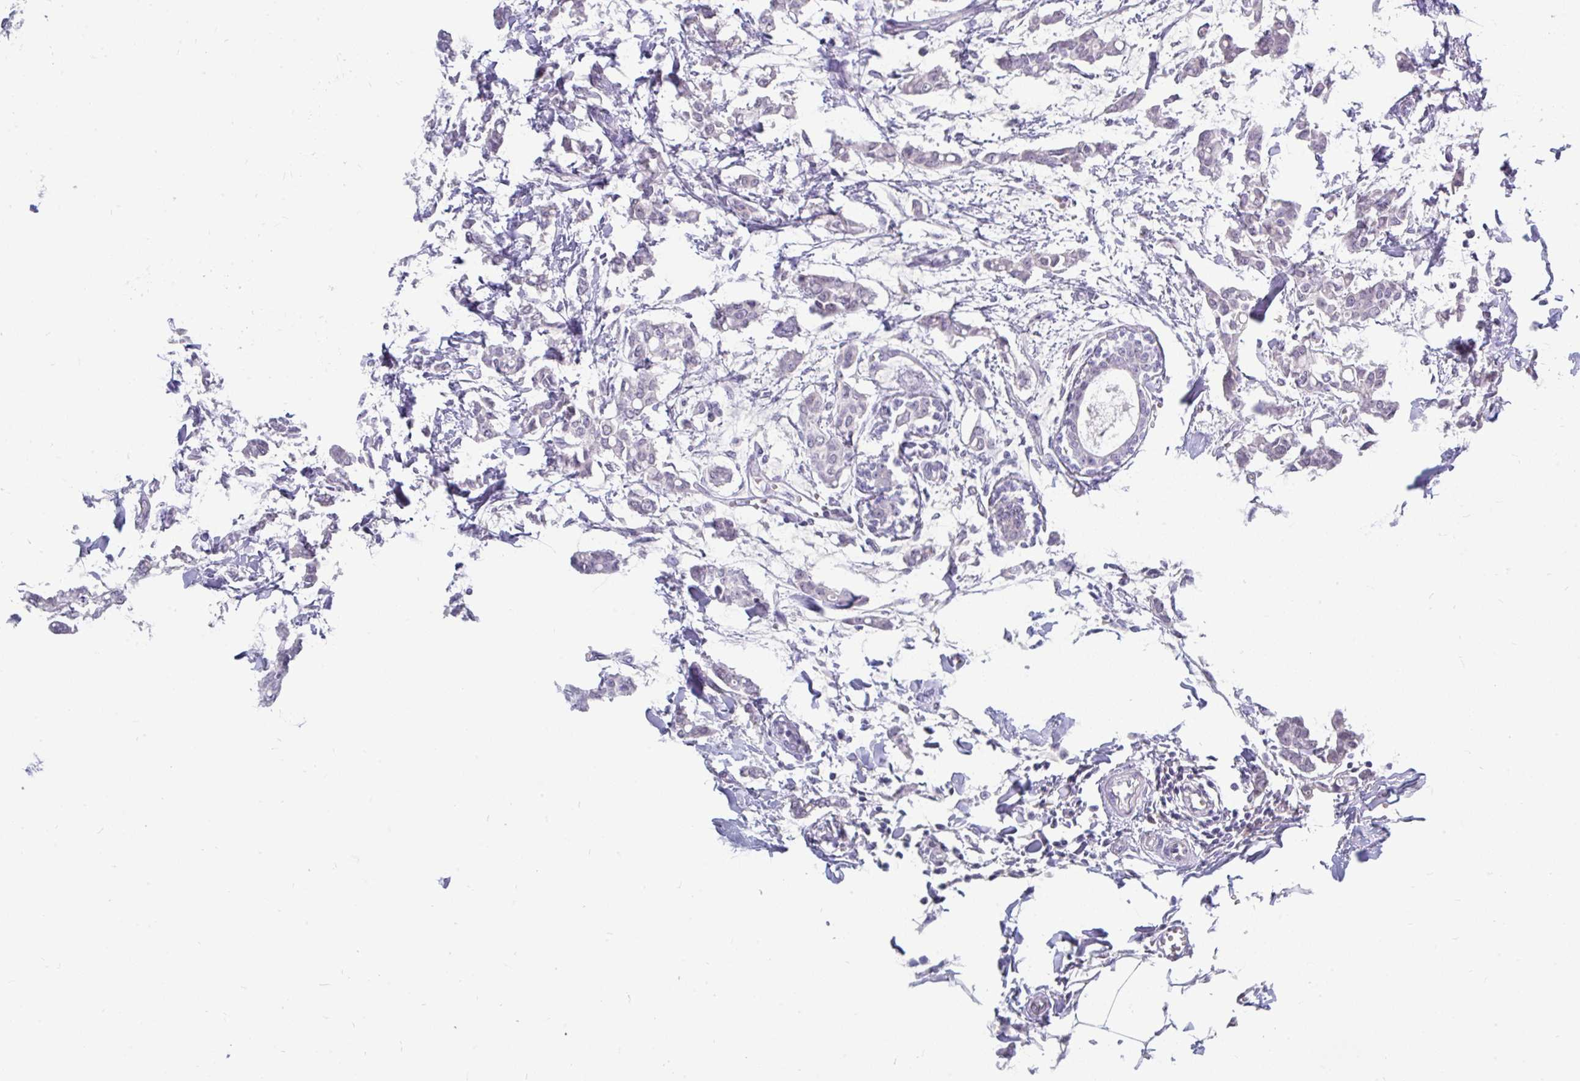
{"staining": {"intensity": "negative", "quantity": "none", "location": "none"}, "tissue": "breast cancer", "cell_type": "Tumor cells", "image_type": "cancer", "snomed": [{"axis": "morphology", "description": "Duct carcinoma"}, {"axis": "topography", "description": "Breast"}], "caption": "Tumor cells show no significant protein staining in breast invasive ductal carcinoma.", "gene": "INTS5", "patient": {"sex": "female", "age": 41}}